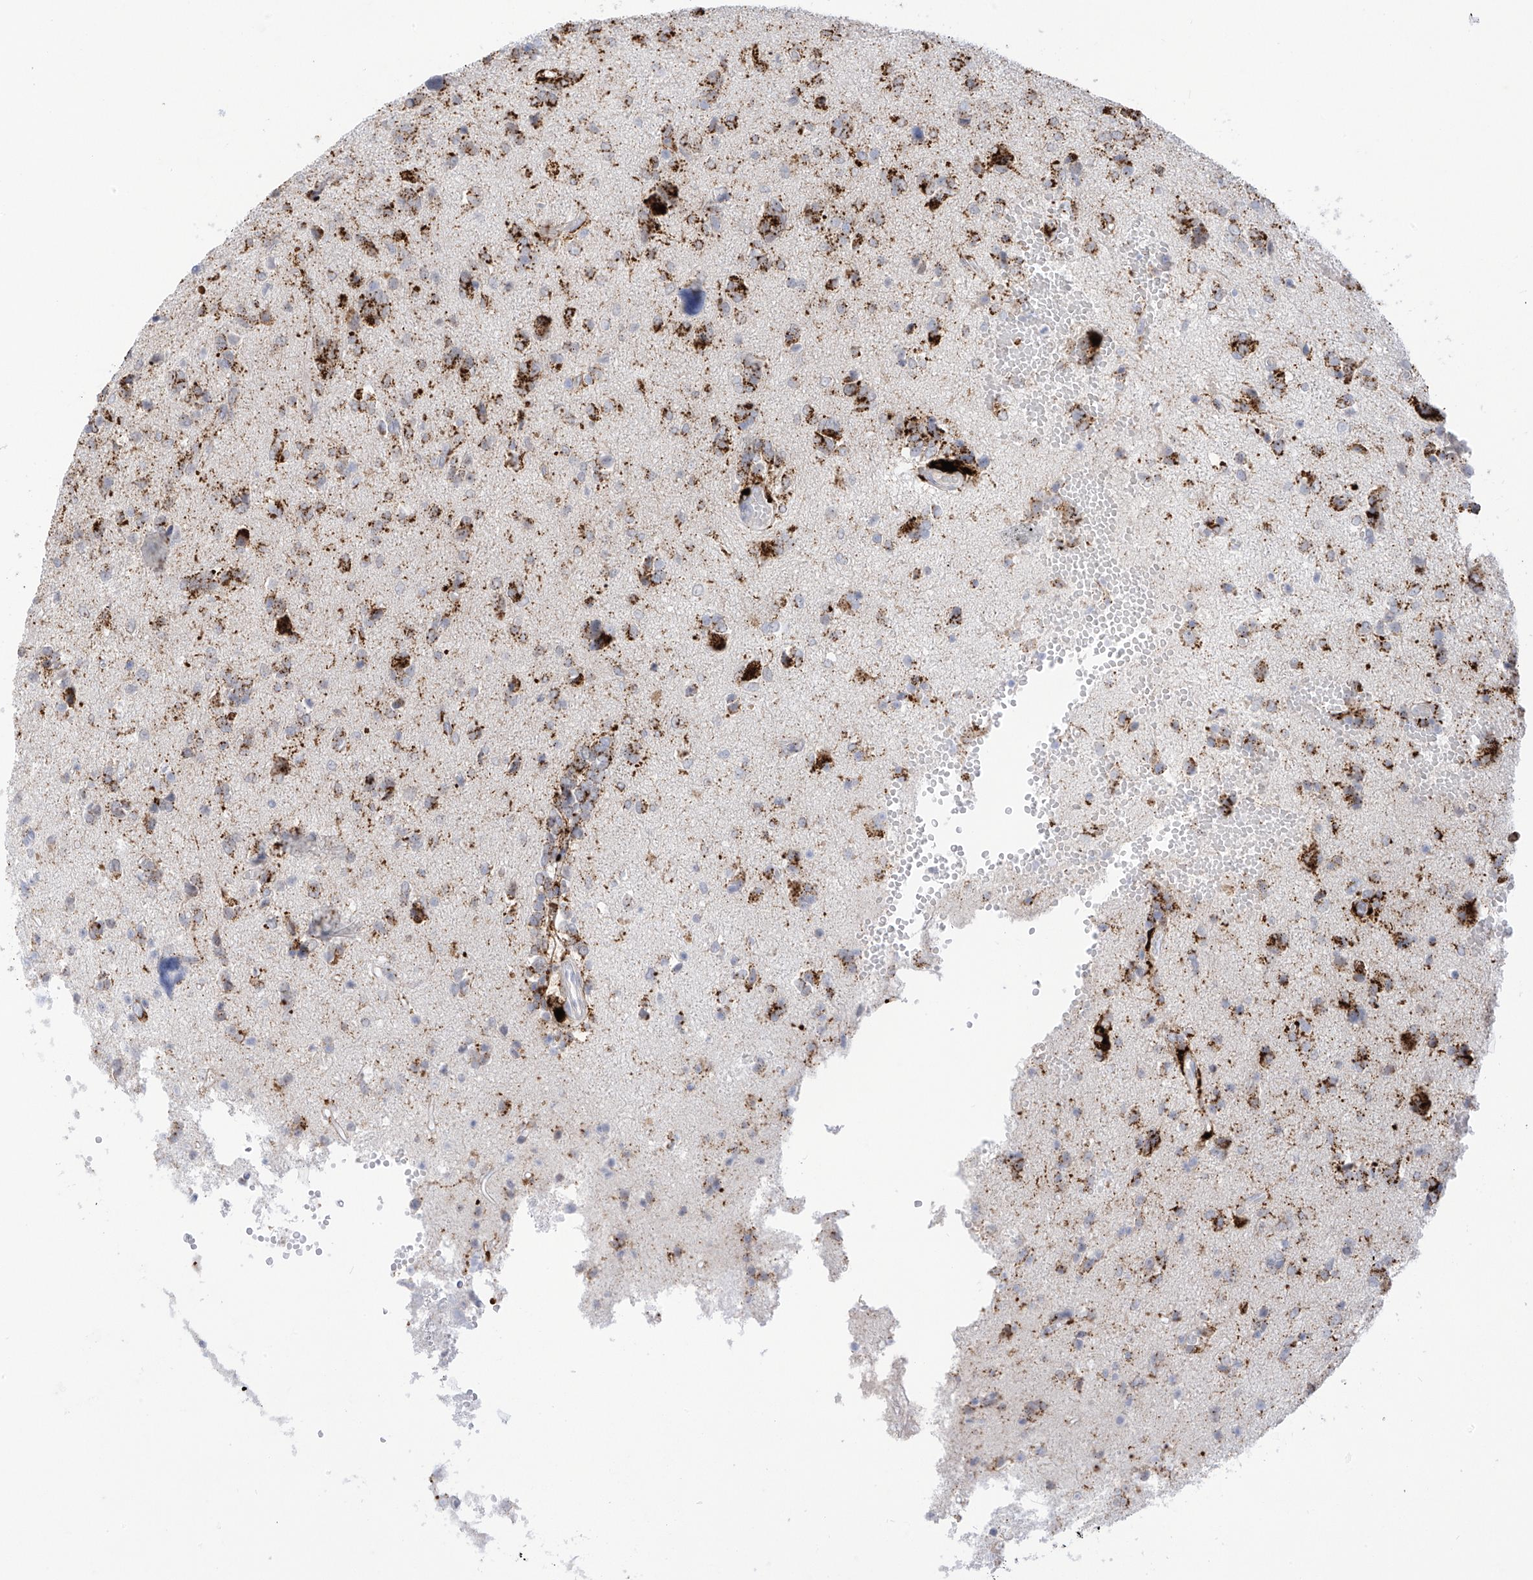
{"staining": {"intensity": "moderate", "quantity": ">75%", "location": "cytoplasmic/membranous"}, "tissue": "glioma", "cell_type": "Tumor cells", "image_type": "cancer", "snomed": [{"axis": "morphology", "description": "Glioma, malignant, High grade"}, {"axis": "topography", "description": "Brain"}], "caption": "A brown stain highlights moderate cytoplasmic/membranous expression of a protein in glioma tumor cells.", "gene": "PSPH", "patient": {"sex": "female", "age": 59}}